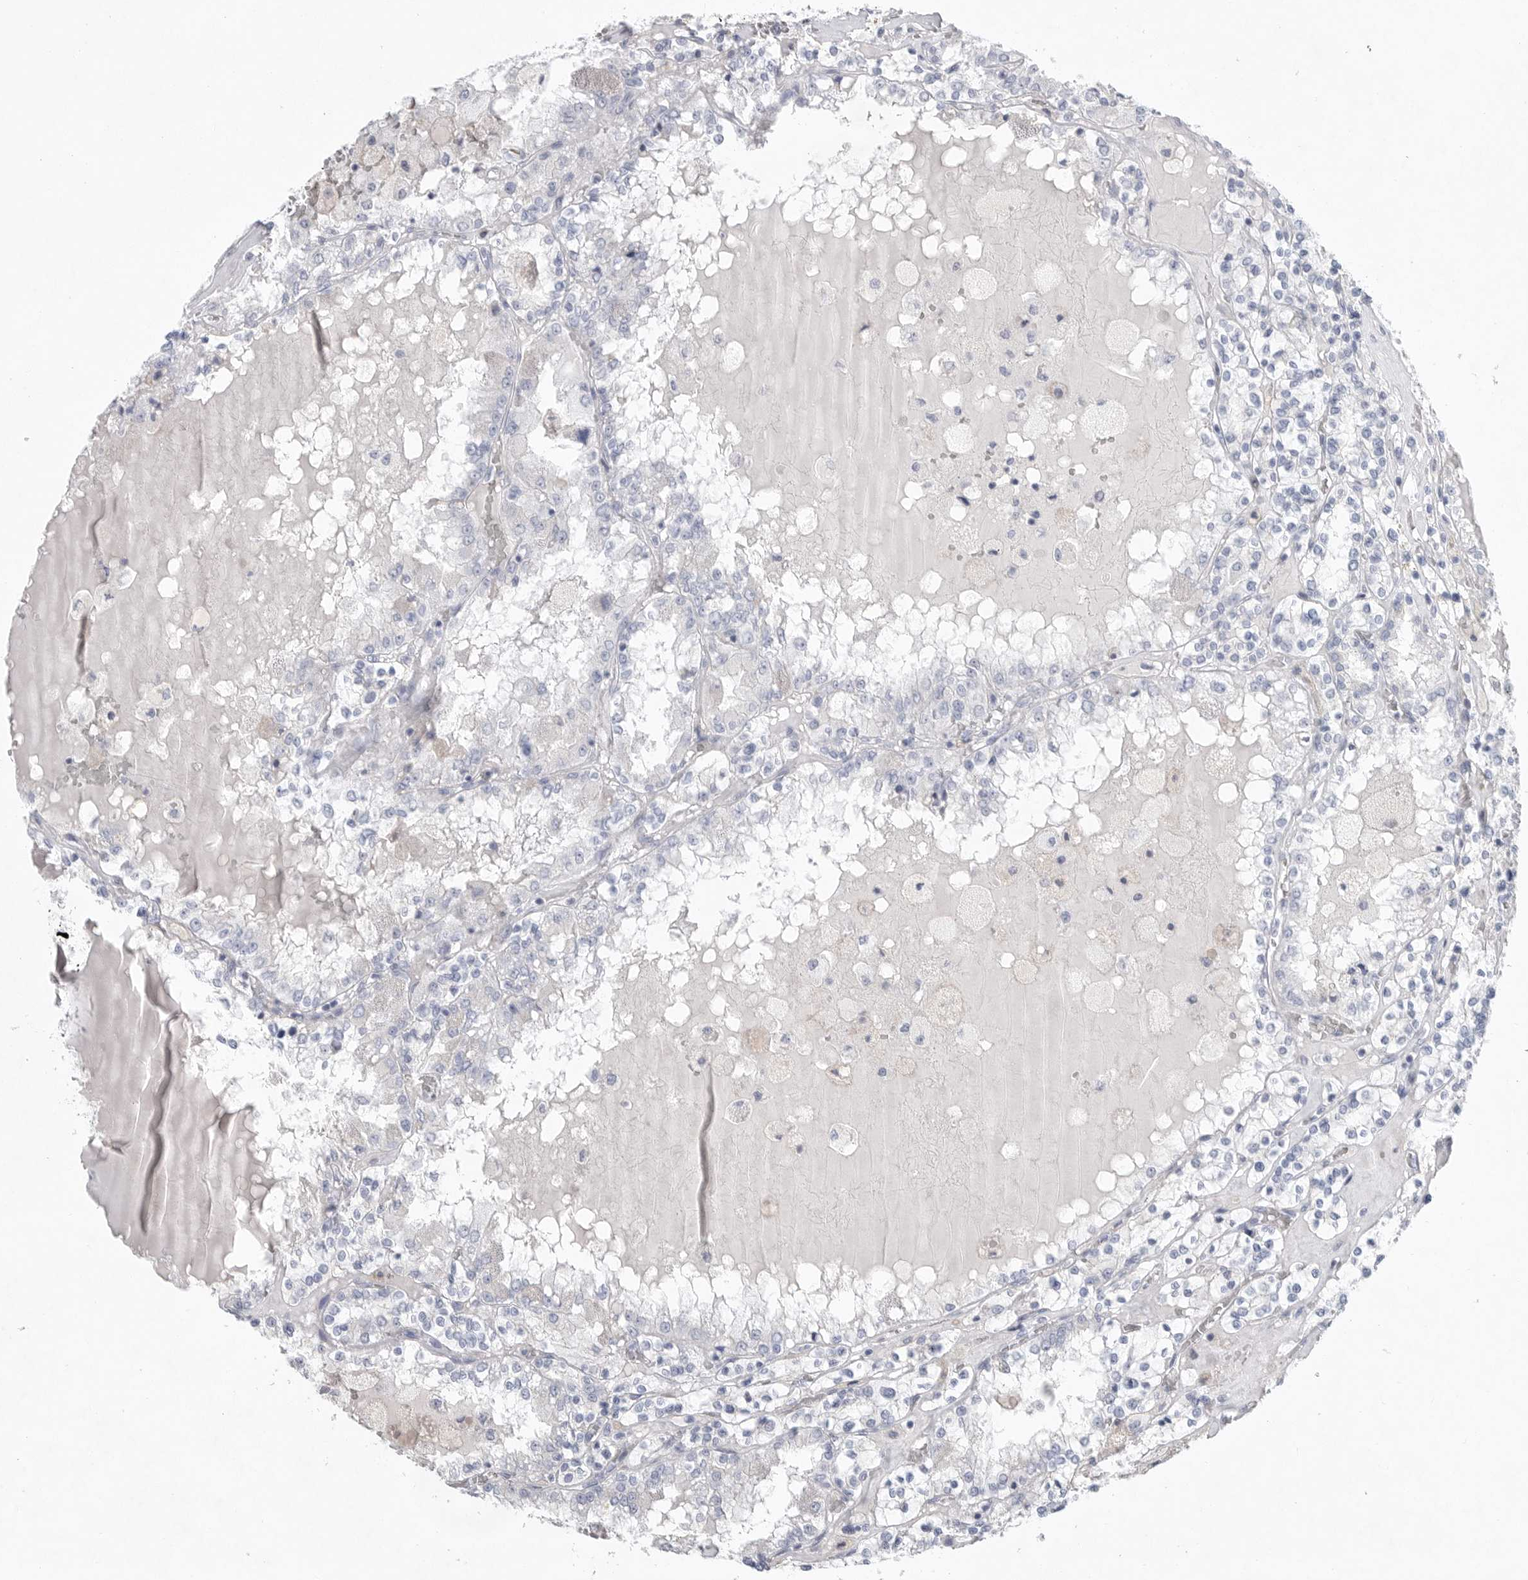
{"staining": {"intensity": "negative", "quantity": "none", "location": "none"}, "tissue": "renal cancer", "cell_type": "Tumor cells", "image_type": "cancer", "snomed": [{"axis": "morphology", "description": "Adenocarcinoma, NOS"}, {"axis": "topography", "description": "Kidney"}], "caption": "A photomicrograph of adenocarcinoma (renal) stained for a protein demonstrates no brown staining in tumor cells. Nuclei are stained in blue.", "gene": "CAMK2B", "patient": {"sex": "female", "age": 56}}